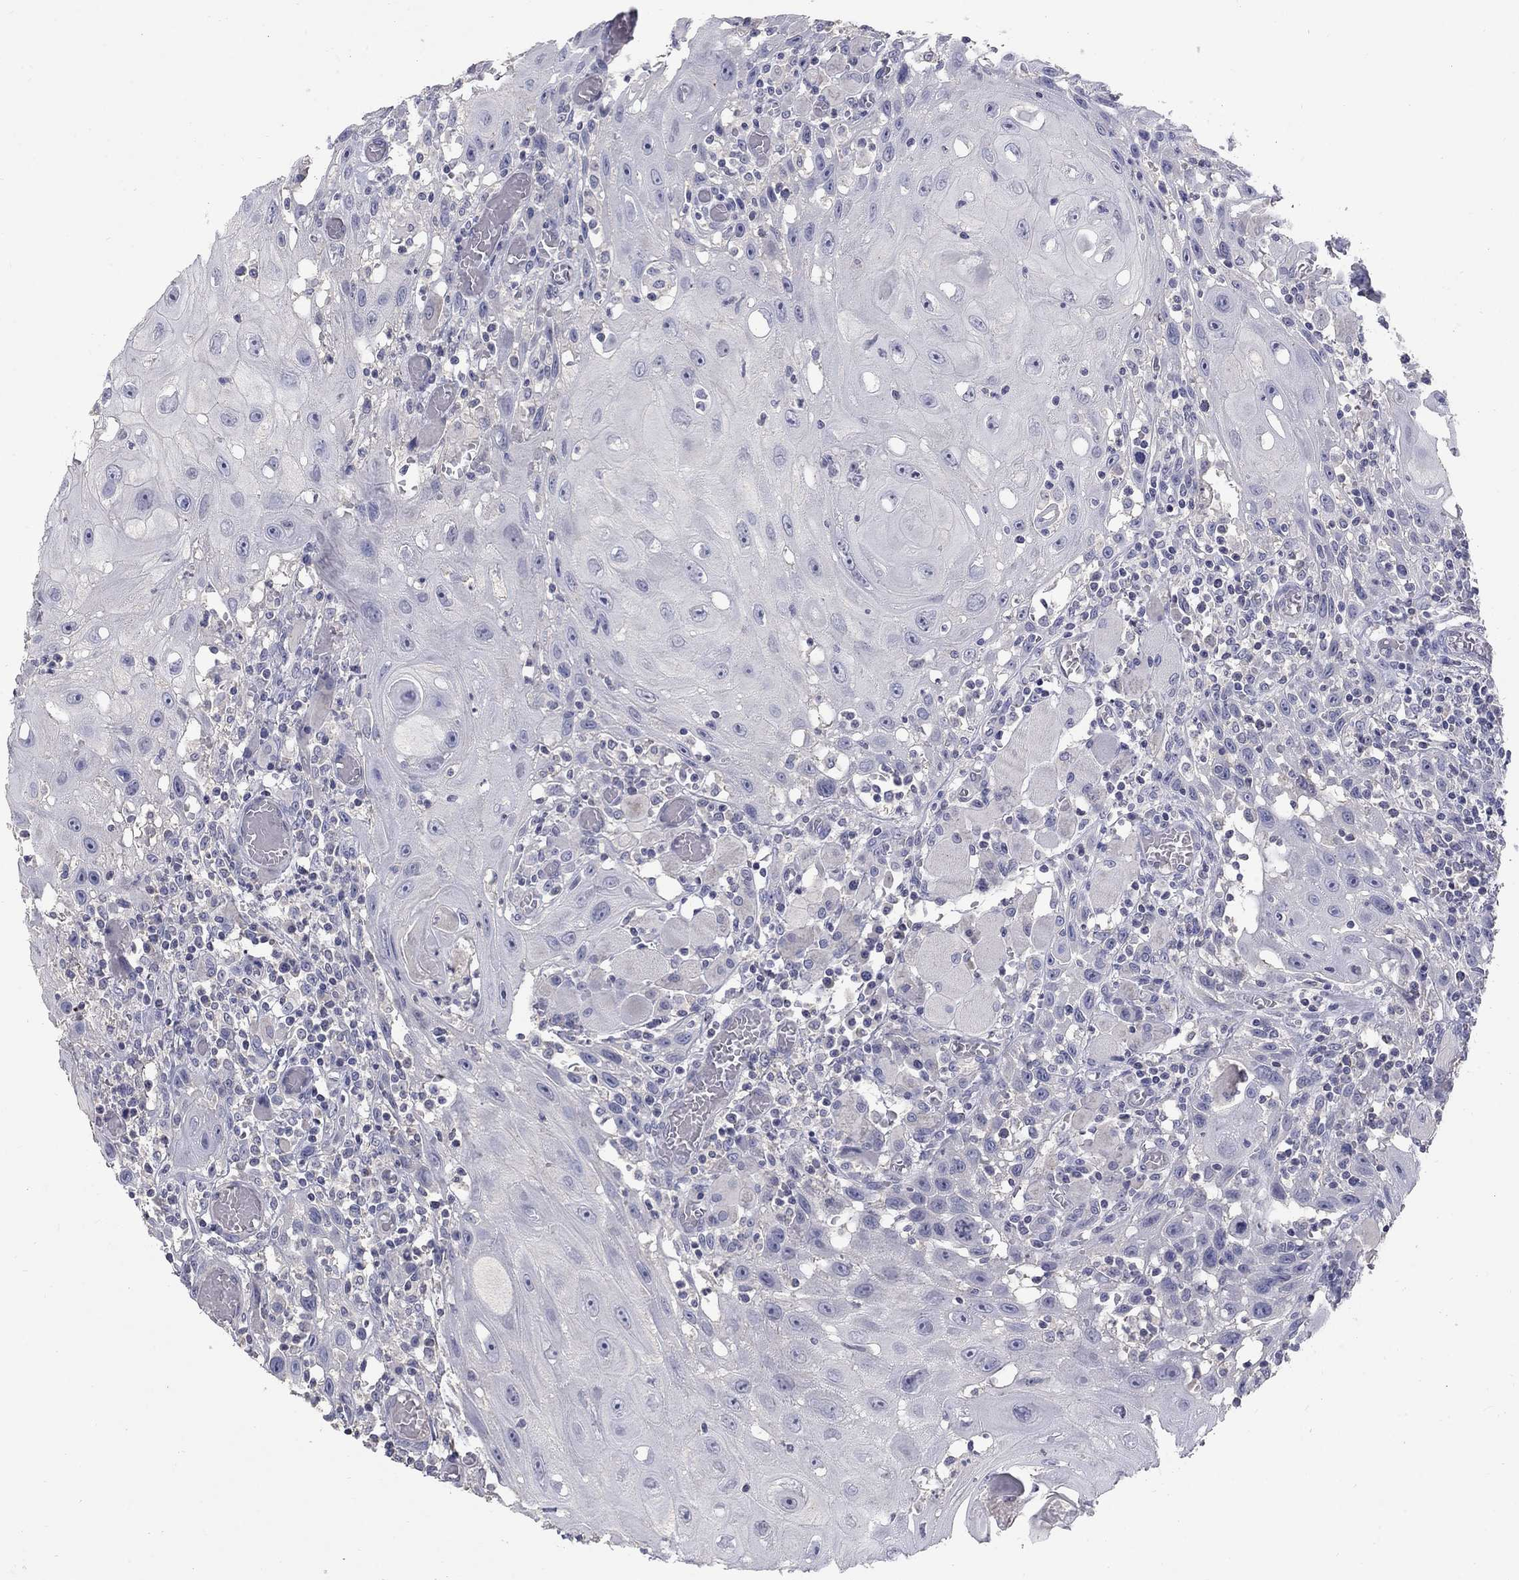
{"staining": {"intensity": "negative", "quantity": "none", "location": "none"}, "tissue": "head and neck cancer", "cell_type": "Tumor cells", "image_type": "cancer", "snomed": [{"axis": "morphology", "description": "Normal tissue, NOS"}, {"axis": "morphology", "description": "Squamous cell carcinoma, NOS"}, {"axis": "topography", "description": "Oral tissue"}, {"axis": "topography", "description": "Head-Neck"}], "caption": "A high-resolution image shows immunohistochemistry (IHC) staining of head and neck cancer, which demonstrates no significant expression in tumor cells.", "gene": "PTH1R", "patient": {"sex": "male", "age": 71}}